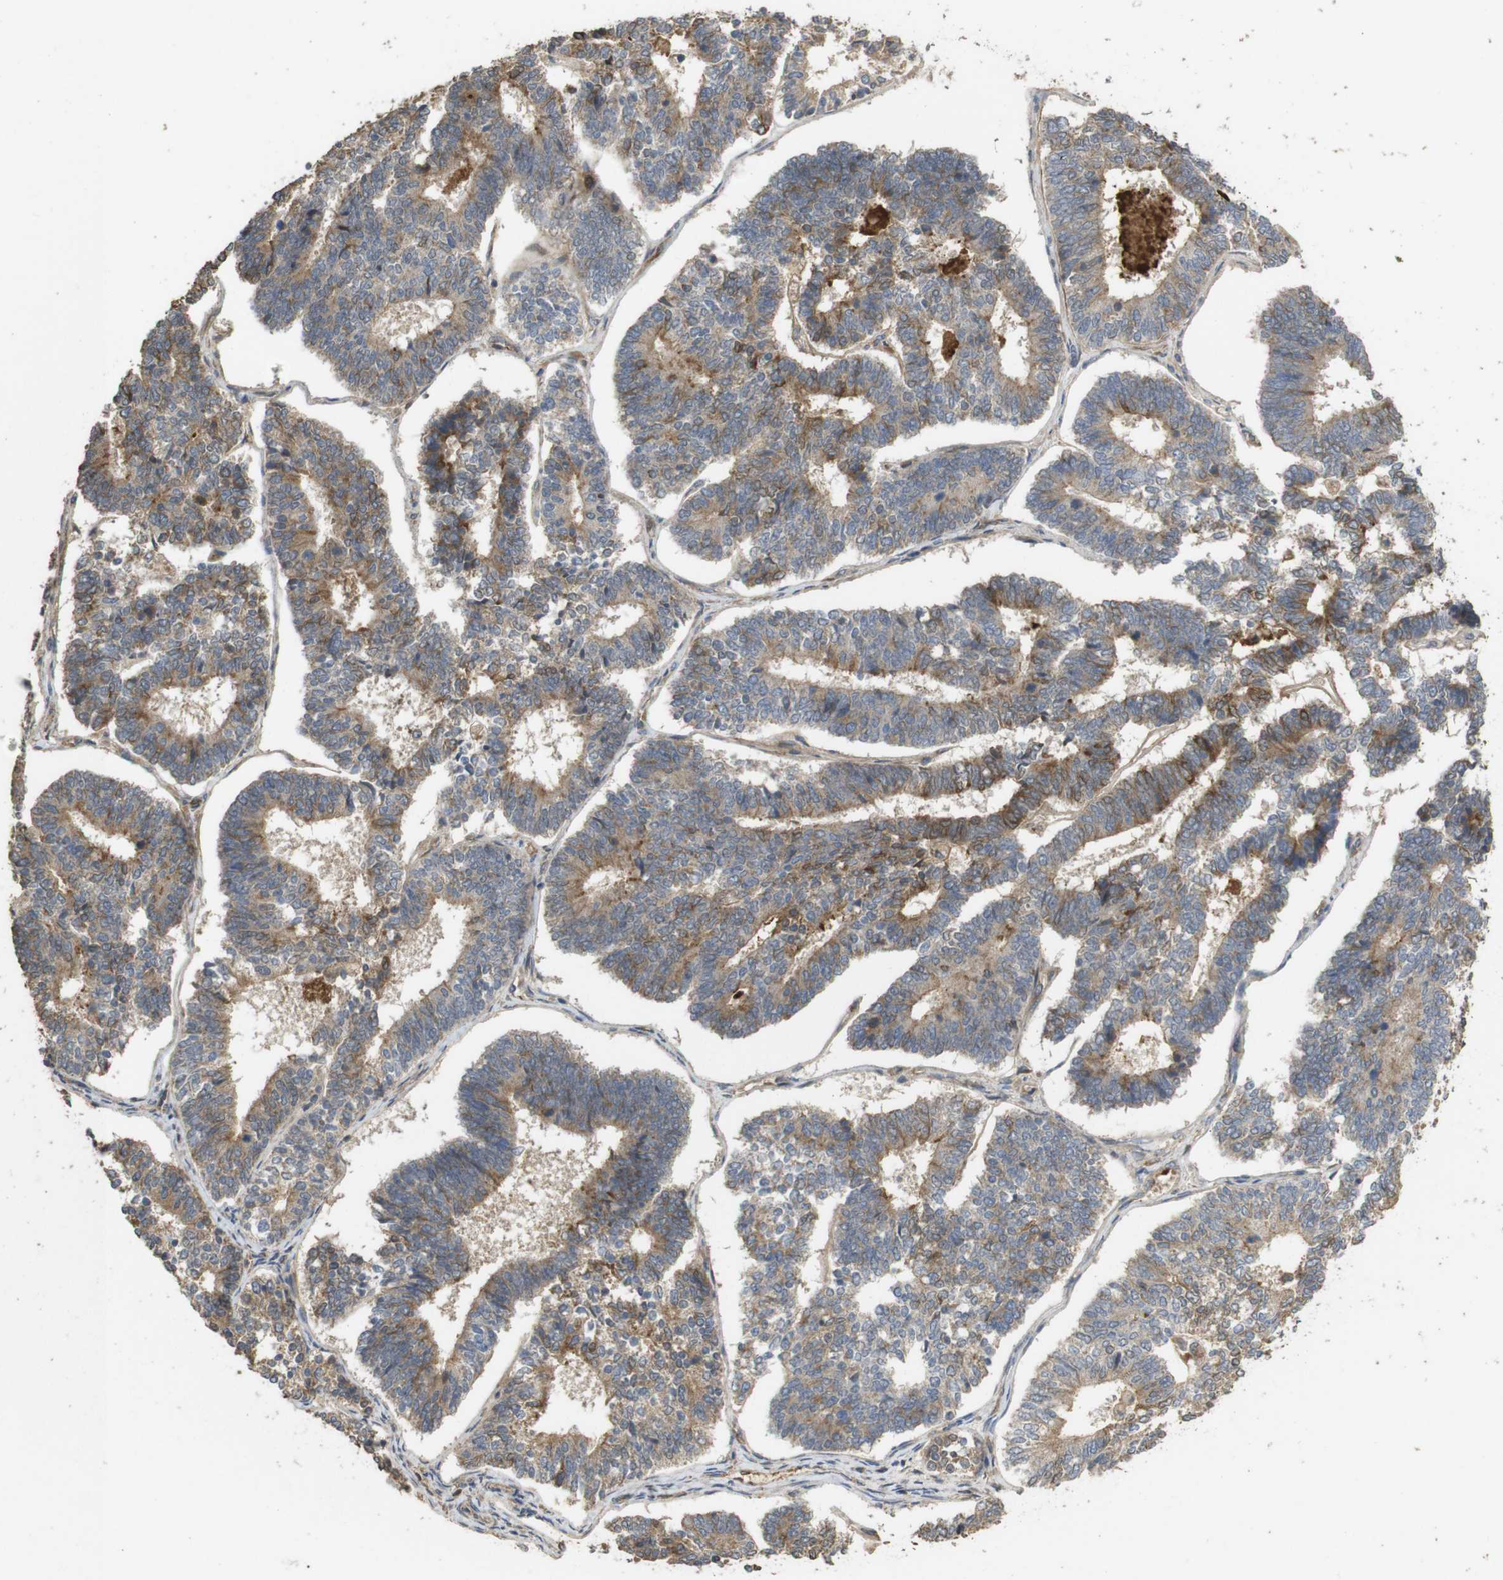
{"staining": {"intensity": "moderate", "quantity": ">75%", "location": "cytoplasmic/membranous,nuclear"}, "tissue": "endometrial cancer", "cell_type": "Tumor cells", "image_type": "cancer", "snomed": [{"axis": "morphology", "description": "Adenocarcinoma, NOS"}, {"axis": "topography", "description": "Endometrium"}], "caption": "The immunohistochemical stain highlights moderate cytoplasmic/membranous and nuclear staining in tumor cells of endometrial adenocarcinoma tissue.", "gene": "PCDHB10", "patient": {"sex": "female", "age": 70}}